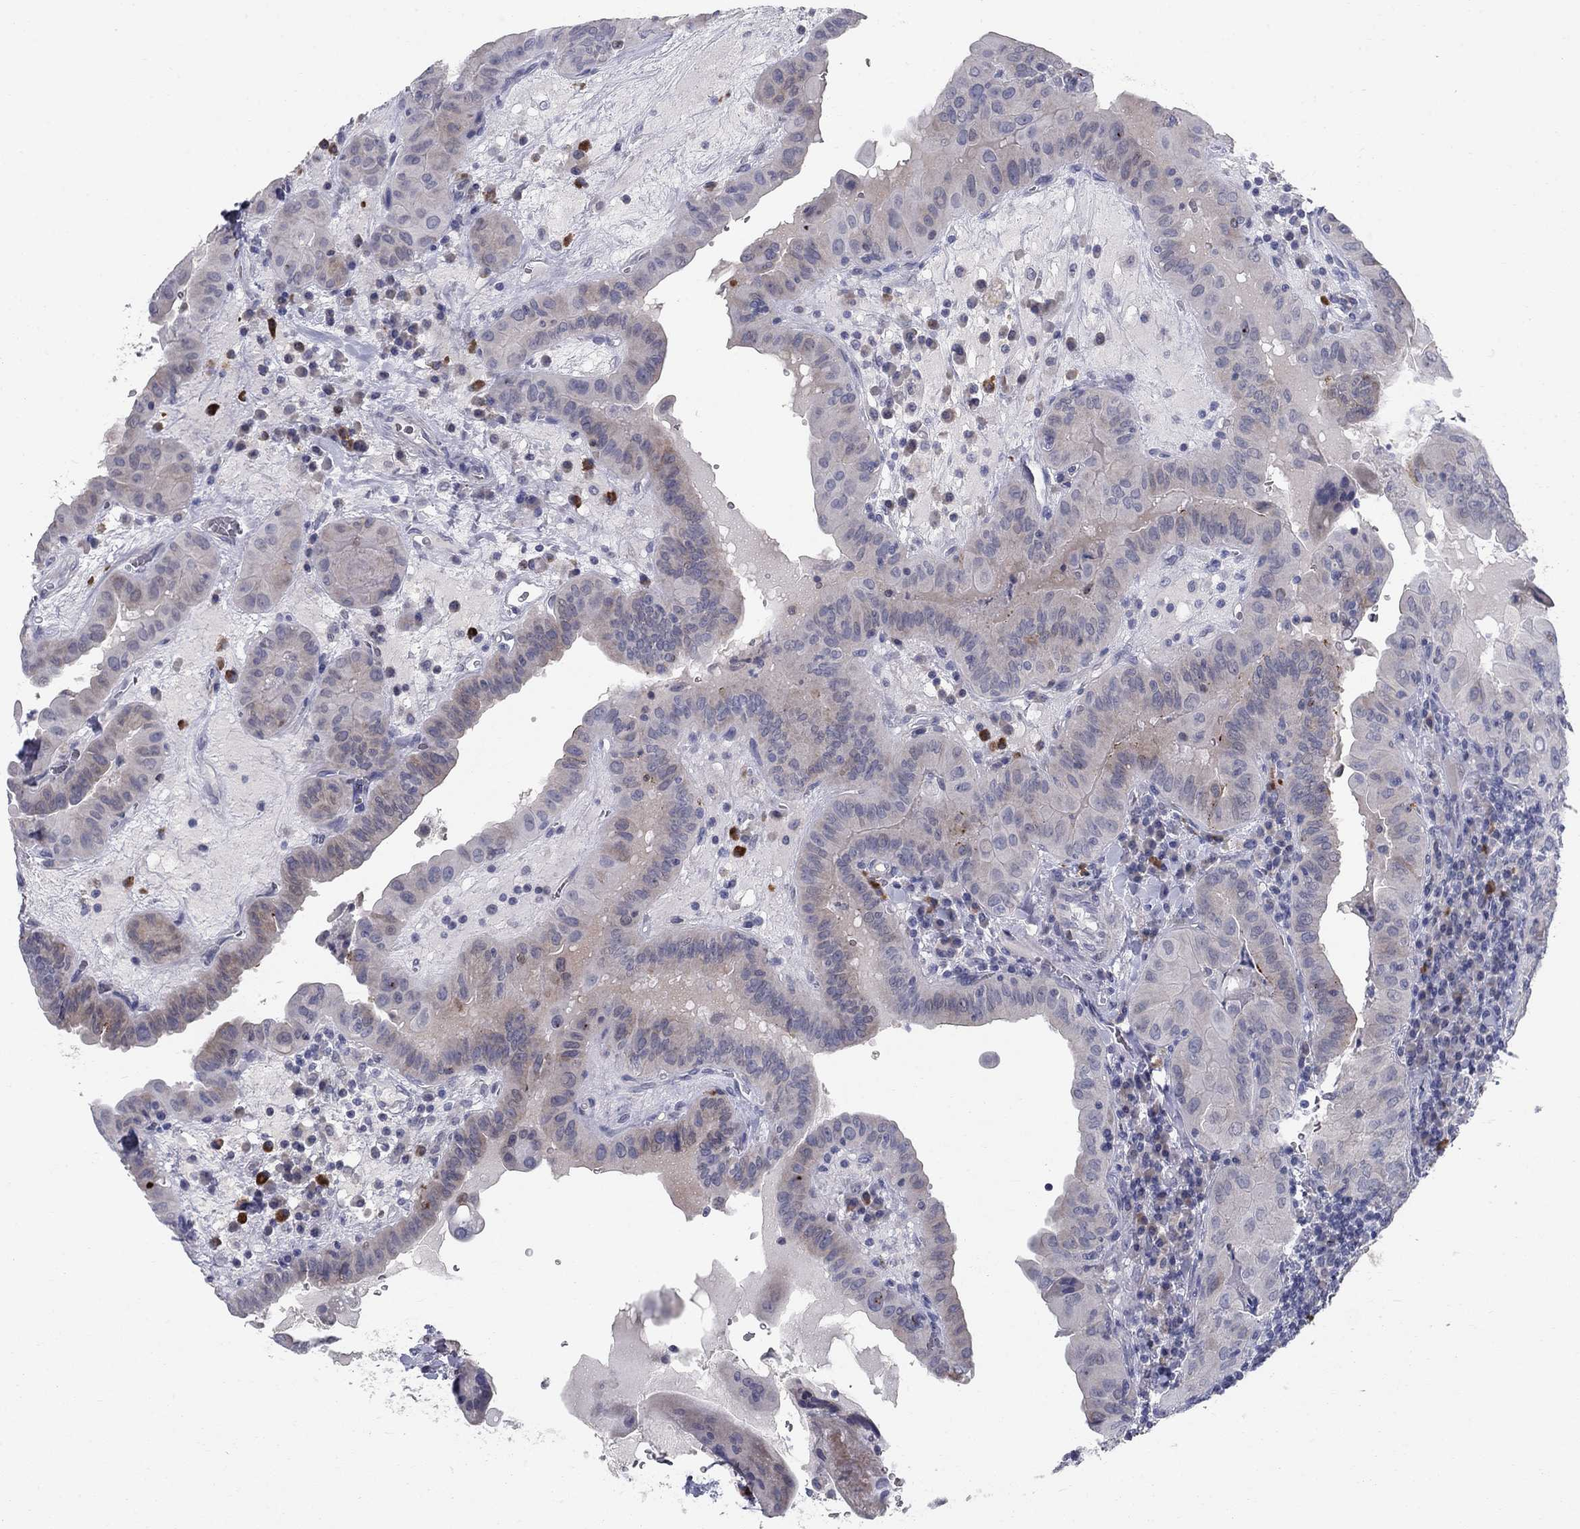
{"staining": {"intensity": "negative", "quantity": "none", "location": "none"}, "tissue": "thyroid cancer", "cell_type": "Tumor cells", "image_type": "cancer", "snomed": [{"axis": "morphology", "description": "Papillary adenocarcinoma, NOS"}, {"axis": "topography", "description": "Thyroid gland"}], "caption": "Human thyroid cancer stained for a protein using immunohistochemistry (IHC) shows no staining in tumor cells.", "gene": "NTRK2", "patient": {"sex": "female", "age": 37}}